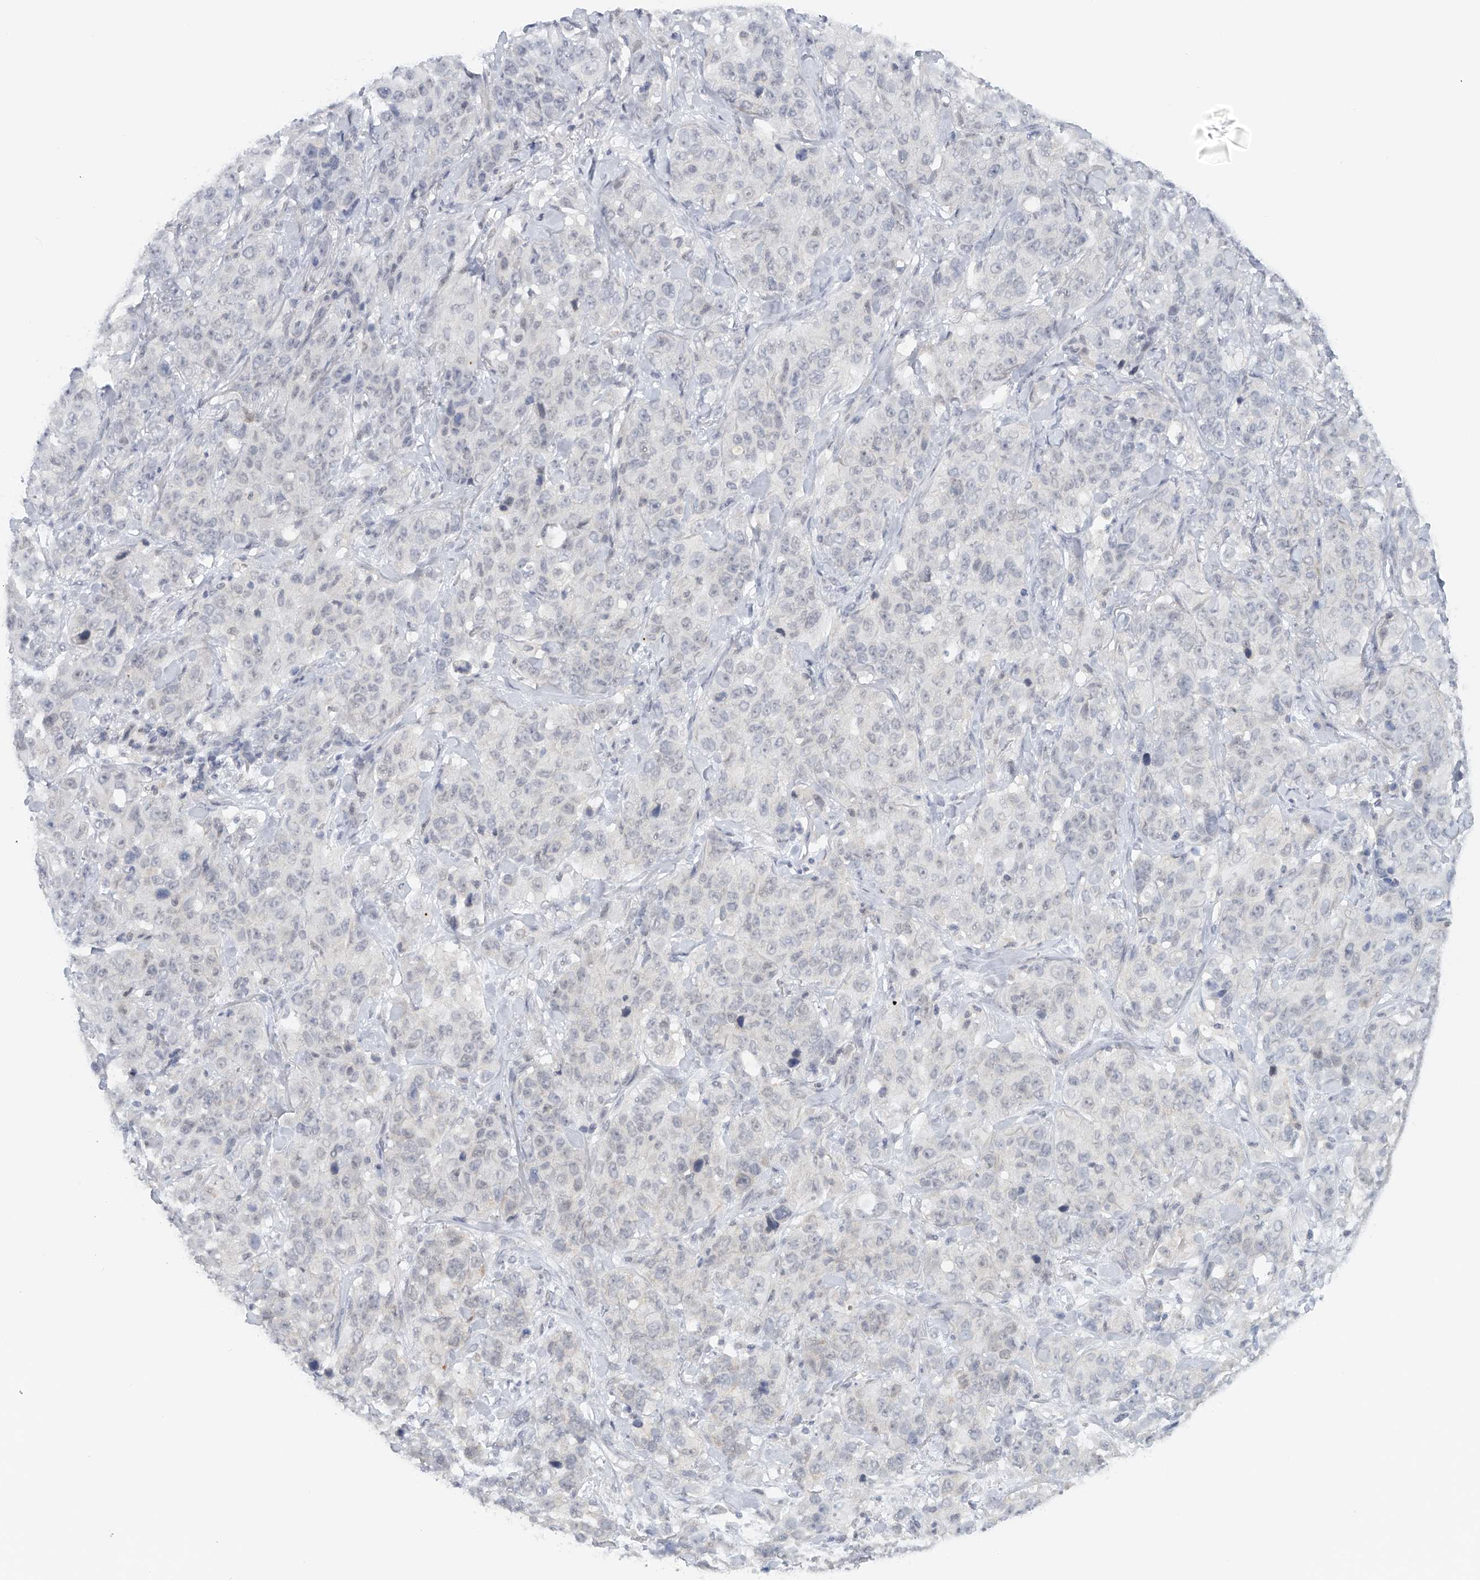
{"staining": {"intensity": "negative", "quantity": "none", "location": "none"}, "tissue": "stomach cancer", "cell_type": "Tumor cells", "image_type": "cancer", "snomed": [{"axis": "morphology", "description": "Adenocarcinoma, NOS"}, {"axis": "topography", "description": "Stomach"}], "caption": "Tumor cells are negative for brown protein staining in adenocarcinoma (stomach). (Brightfield microscopy of DAB (3,3'-diaminobenzidine) IHC at high magnification).", "gene": "DDX43", "patient": {"sex": "male", "age": 48}}